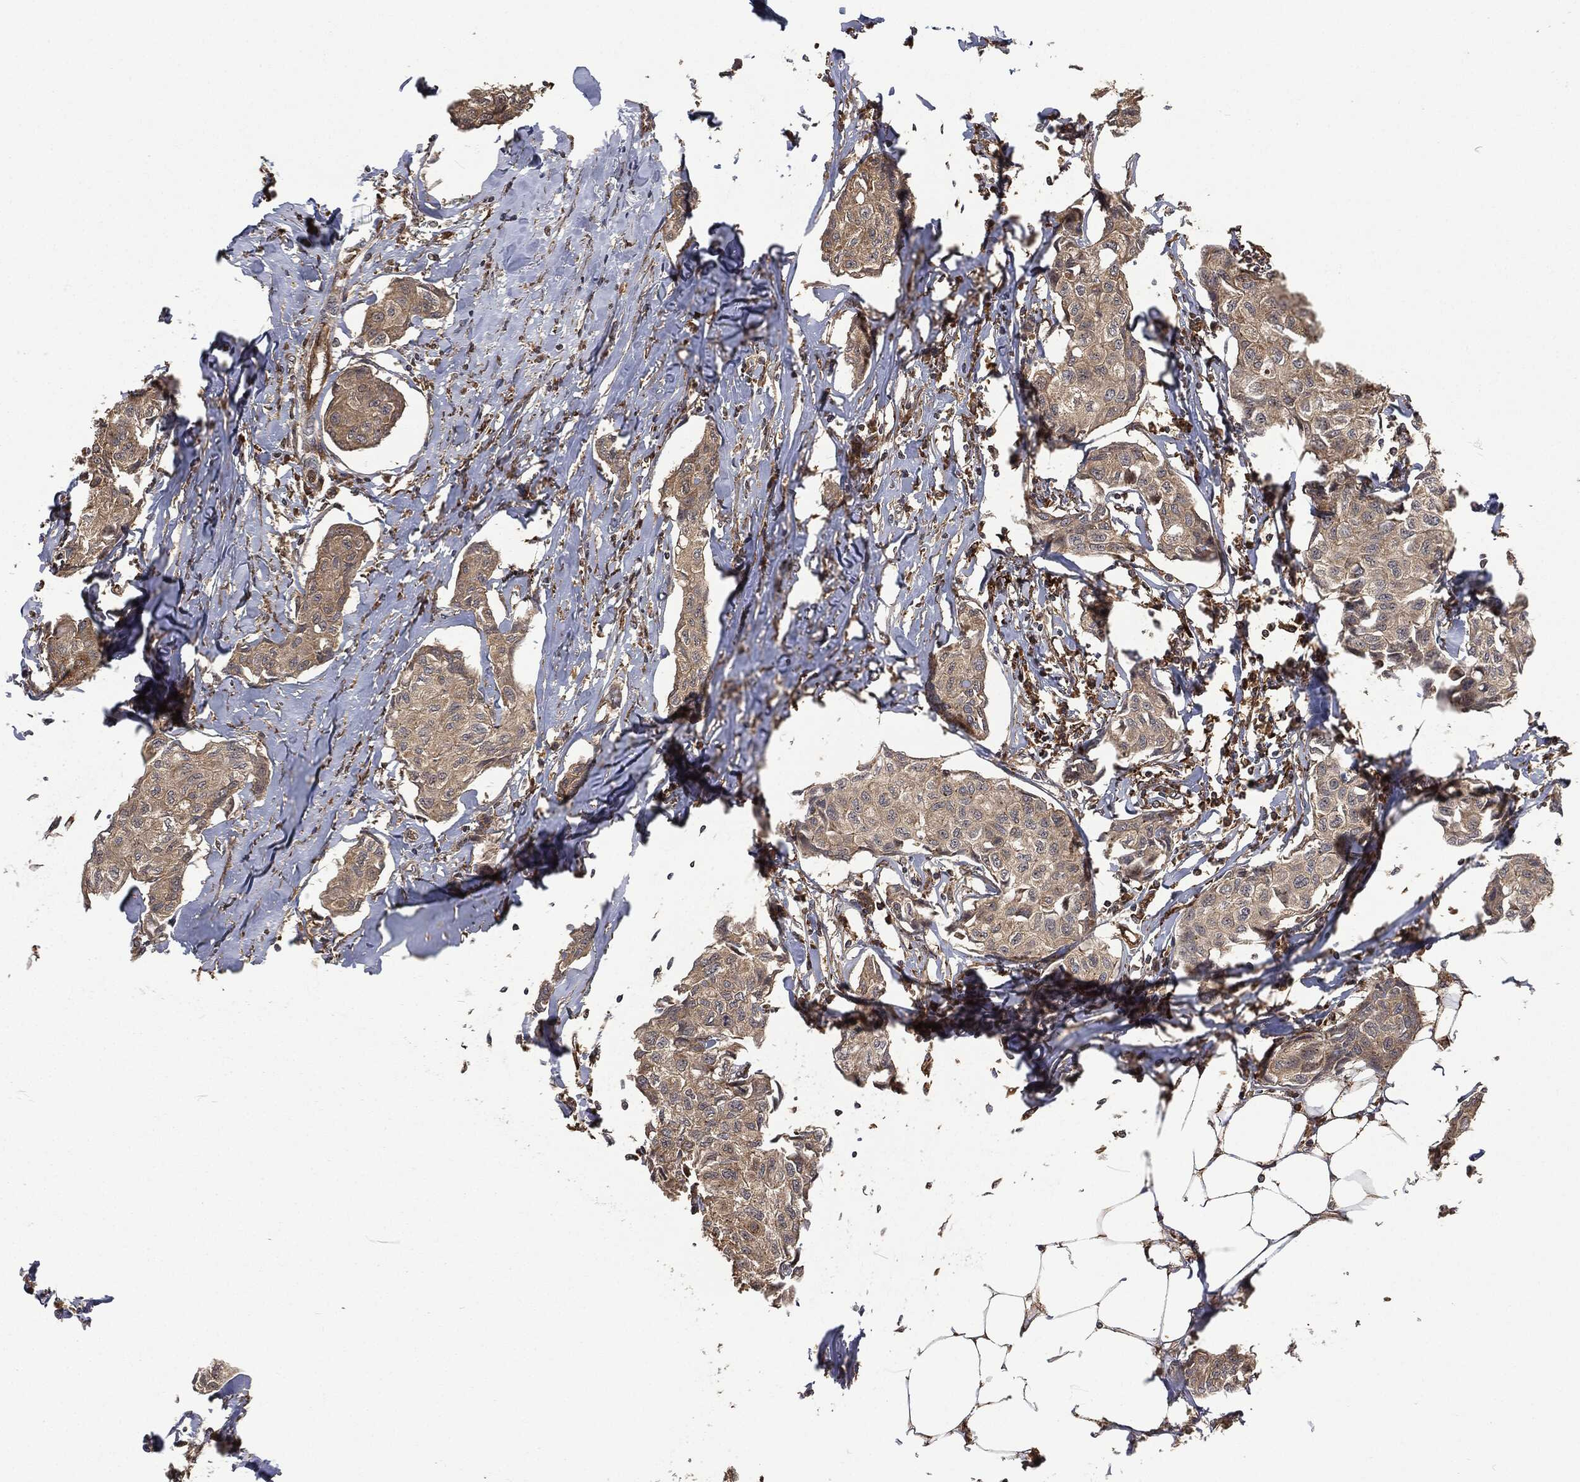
{"staining": {"intensity": "moderate", "quantity": ">75%", "location": "cytoplasmic/membranous"}, "tissue": "breast cancer", "cell_type": "Tumor cells", "image_type": "cancer", "snomed": [{"axis": "morphology", "description": "Duct carcinoma"}, {"axis": "topography", "description": "Breast"}], "caption": "An IHC histopathology image of neoplastic tissue is shown. Protein staining in brown labels moderate cytoplasmic/membranous positivity in breast cancer (invasive ductal carcinoma) within tumor cells.", "gene": "RFTN1", "patient": {"sex": "female", "age": 80}}